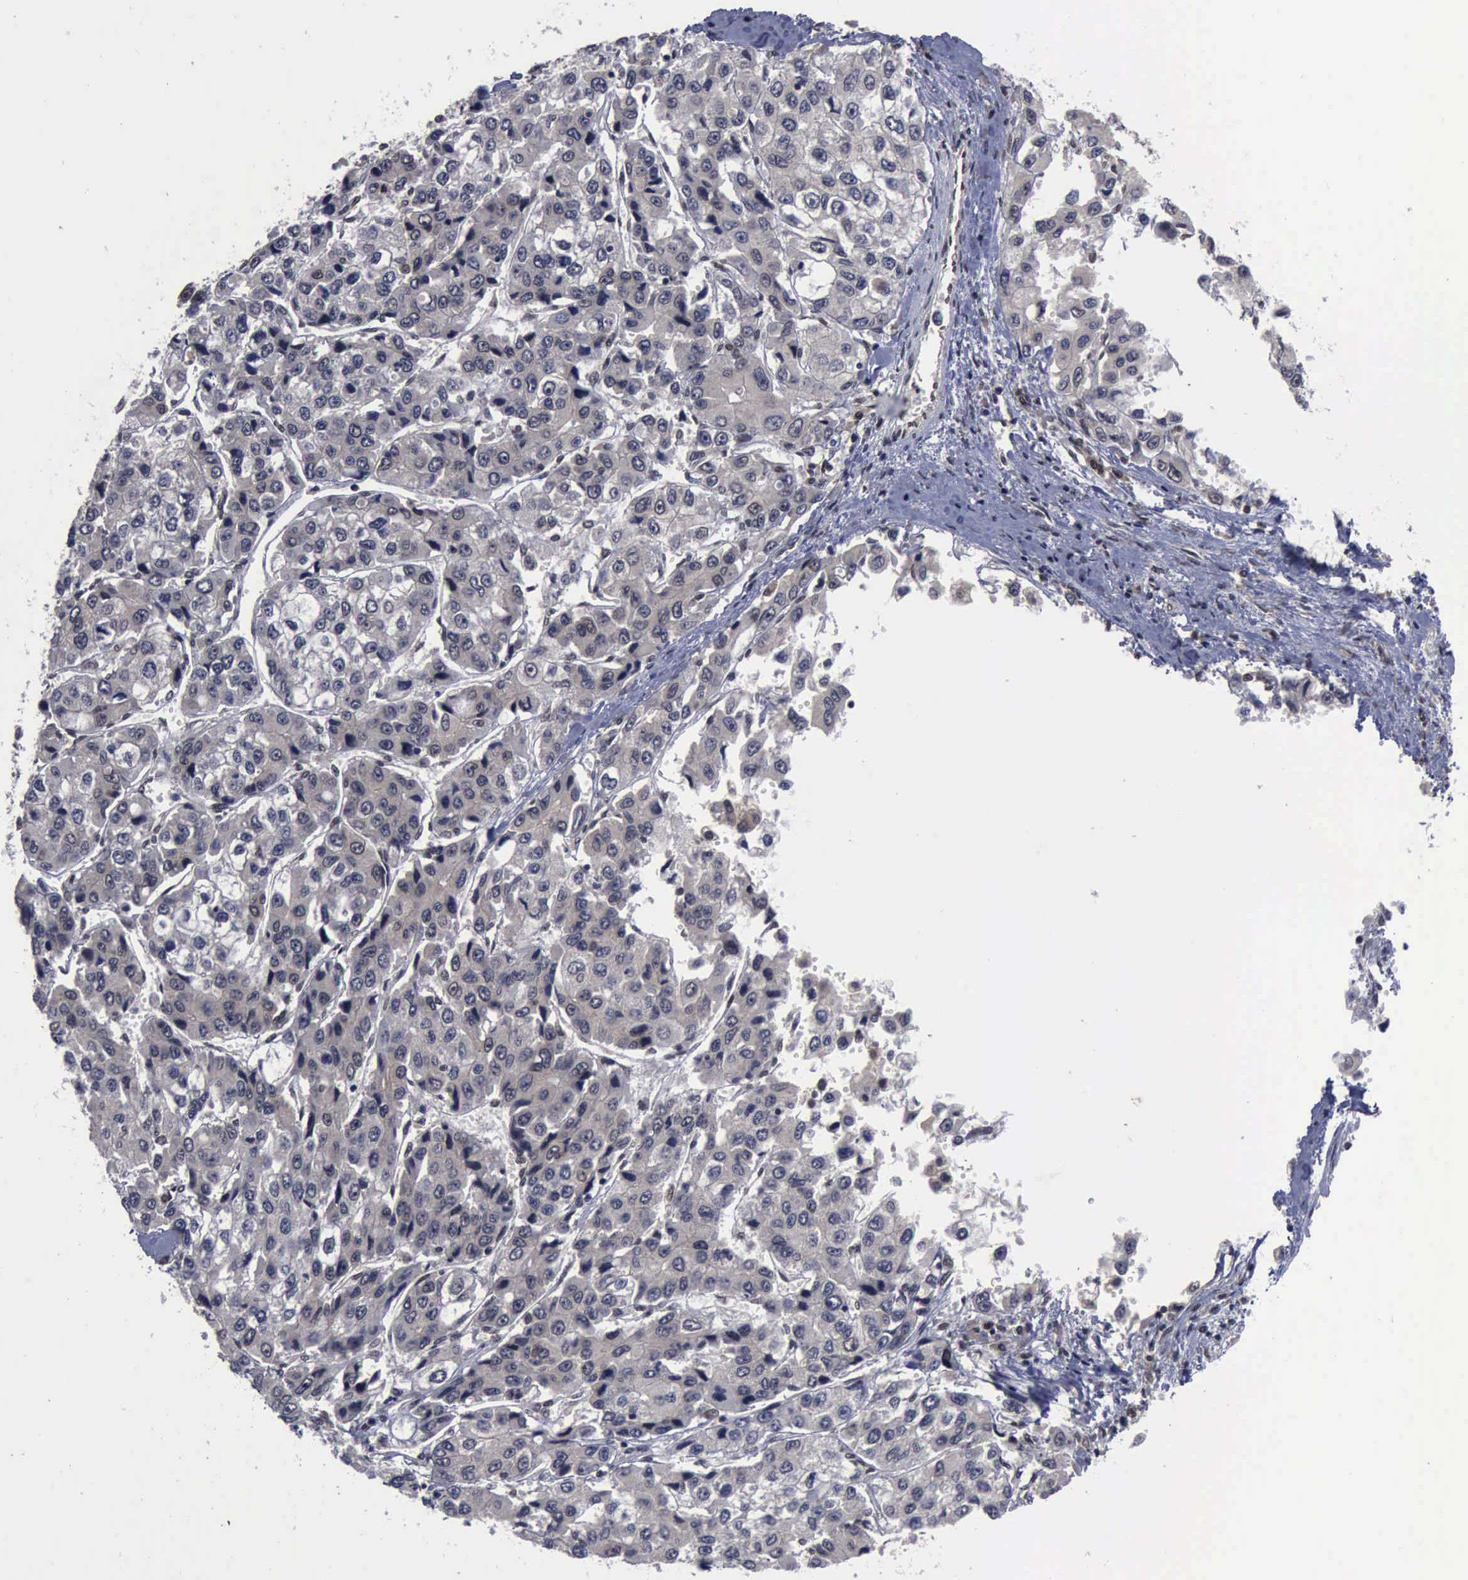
{"staining": {"intensity": "weak", "quantity": "25%-75%", "location": "cytoplasmic/membranous"}, "tissue": "liver cancer", "cell_type": "Tumor cells", "image_type": "cancer", "snomed": [{"axis": "morphology", "description": "Carcinoma, Hepatocellular, NOS"}, {"axis": "topography", "description": "Liver"}], "caption": "Hepatocellular carcinoma (liver) was stained to show a protein in brown. There is low levels of weak cytoplasmic/membranous positivity in about 25%-75% of tumor cells.", "gene": "RTCB", "patient": {"sex": "female", "age": 66}}